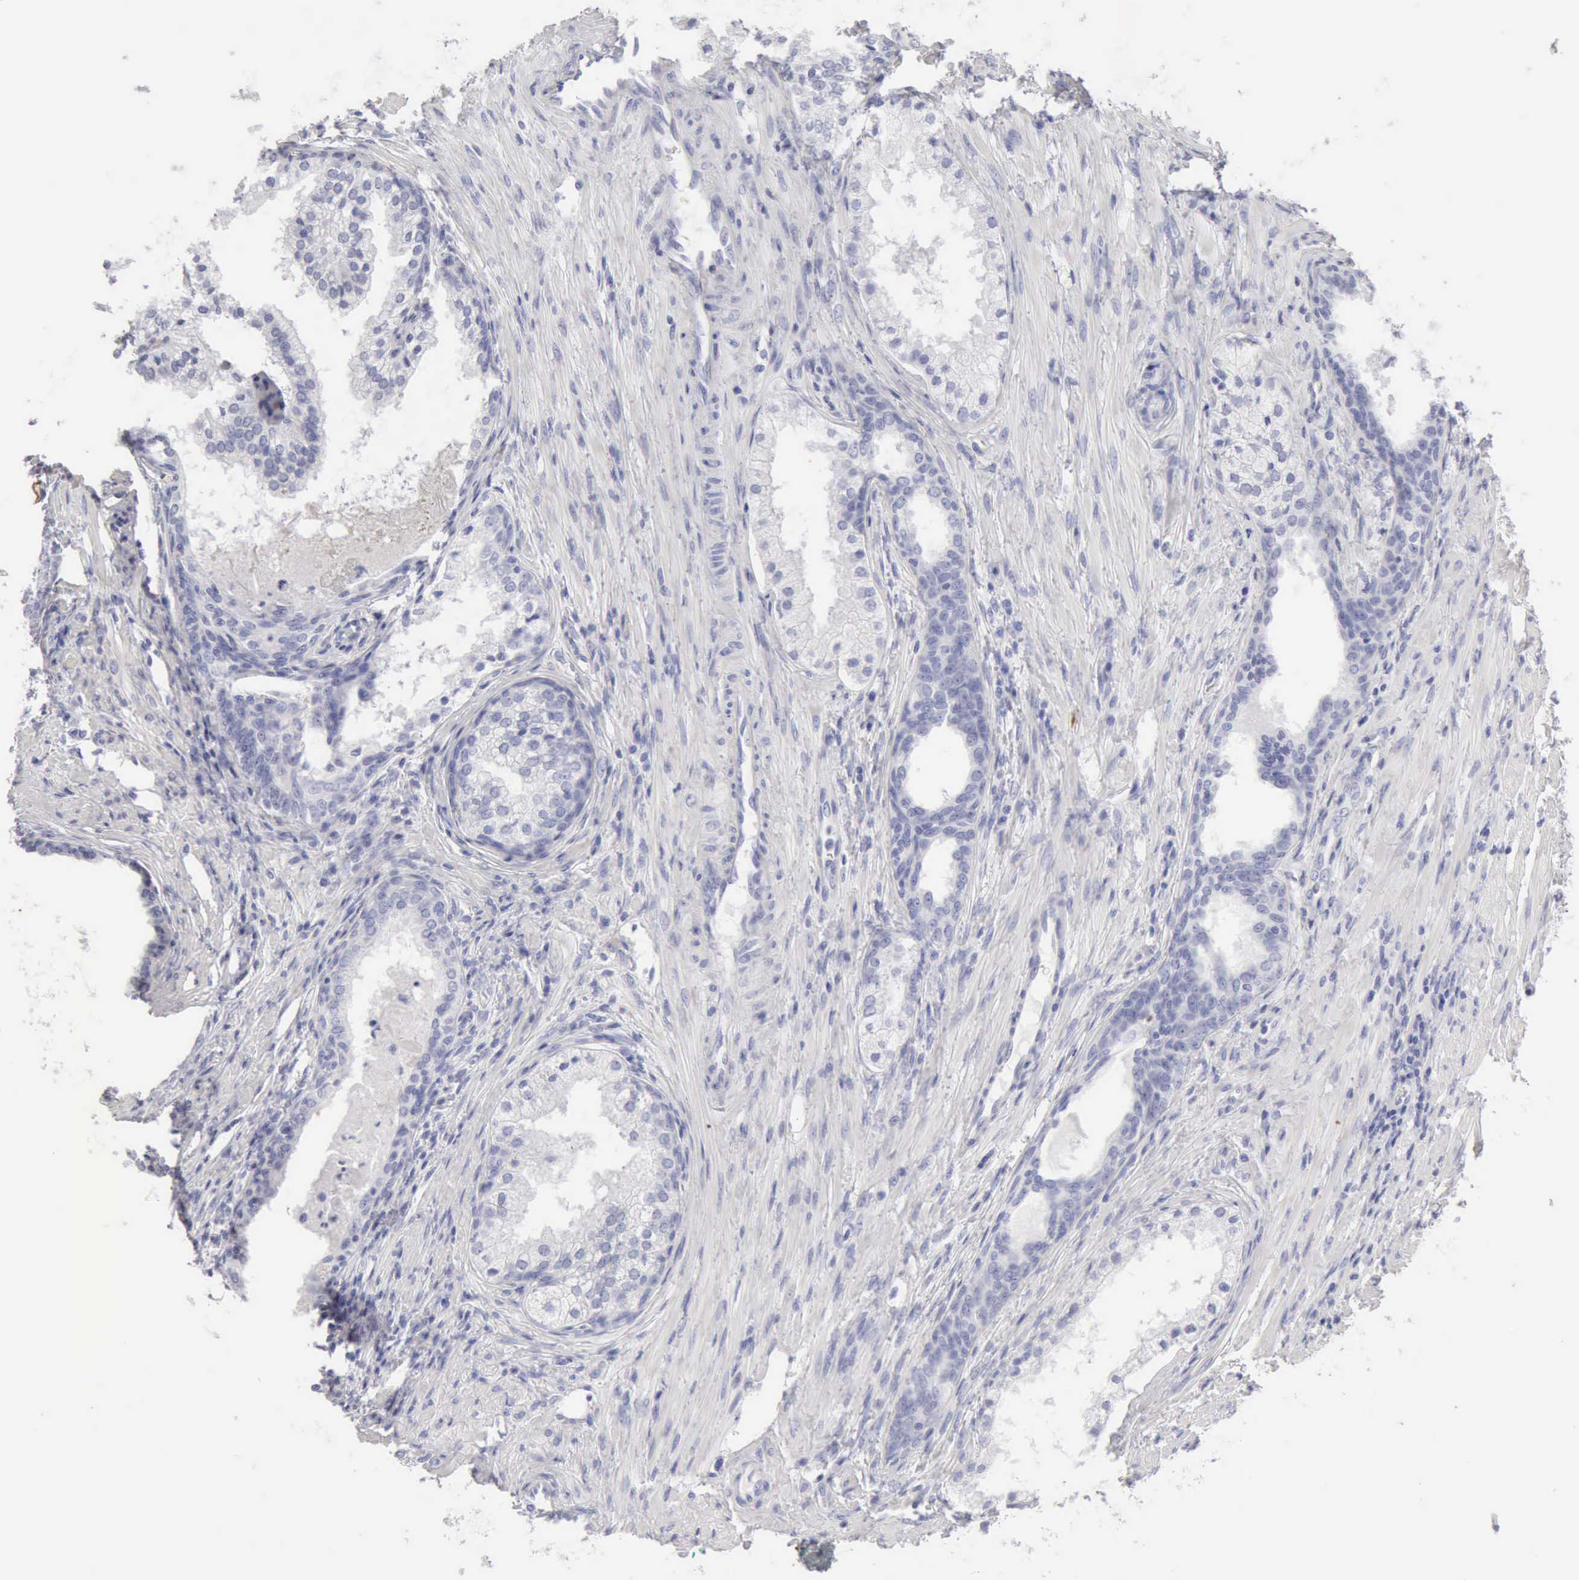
{"staining": {"intensity": "negative", "quantity": "none", "location": "none"}, "tissue": "prostate cancer", "cell_type": "Tumor cells", "image_type": "cancer", "snomed": [{"axis": "morphology", "description": "Adenocarcinoma, Medium grade"}, {"axis": "topography", "description": "Prostate"}], "caption": "The photomicrograph displays no significant positivity in tumor cells of prostate cancer. (Stains: DAB (3,3'-diaminobenzidine) immunohistochemistry (IHC) with hematoxylin counter stain, Microscopy: brightfield microscopy at high magnification).", "gene": "KRT10", "patient": {"sex": "male", "age": 70}}